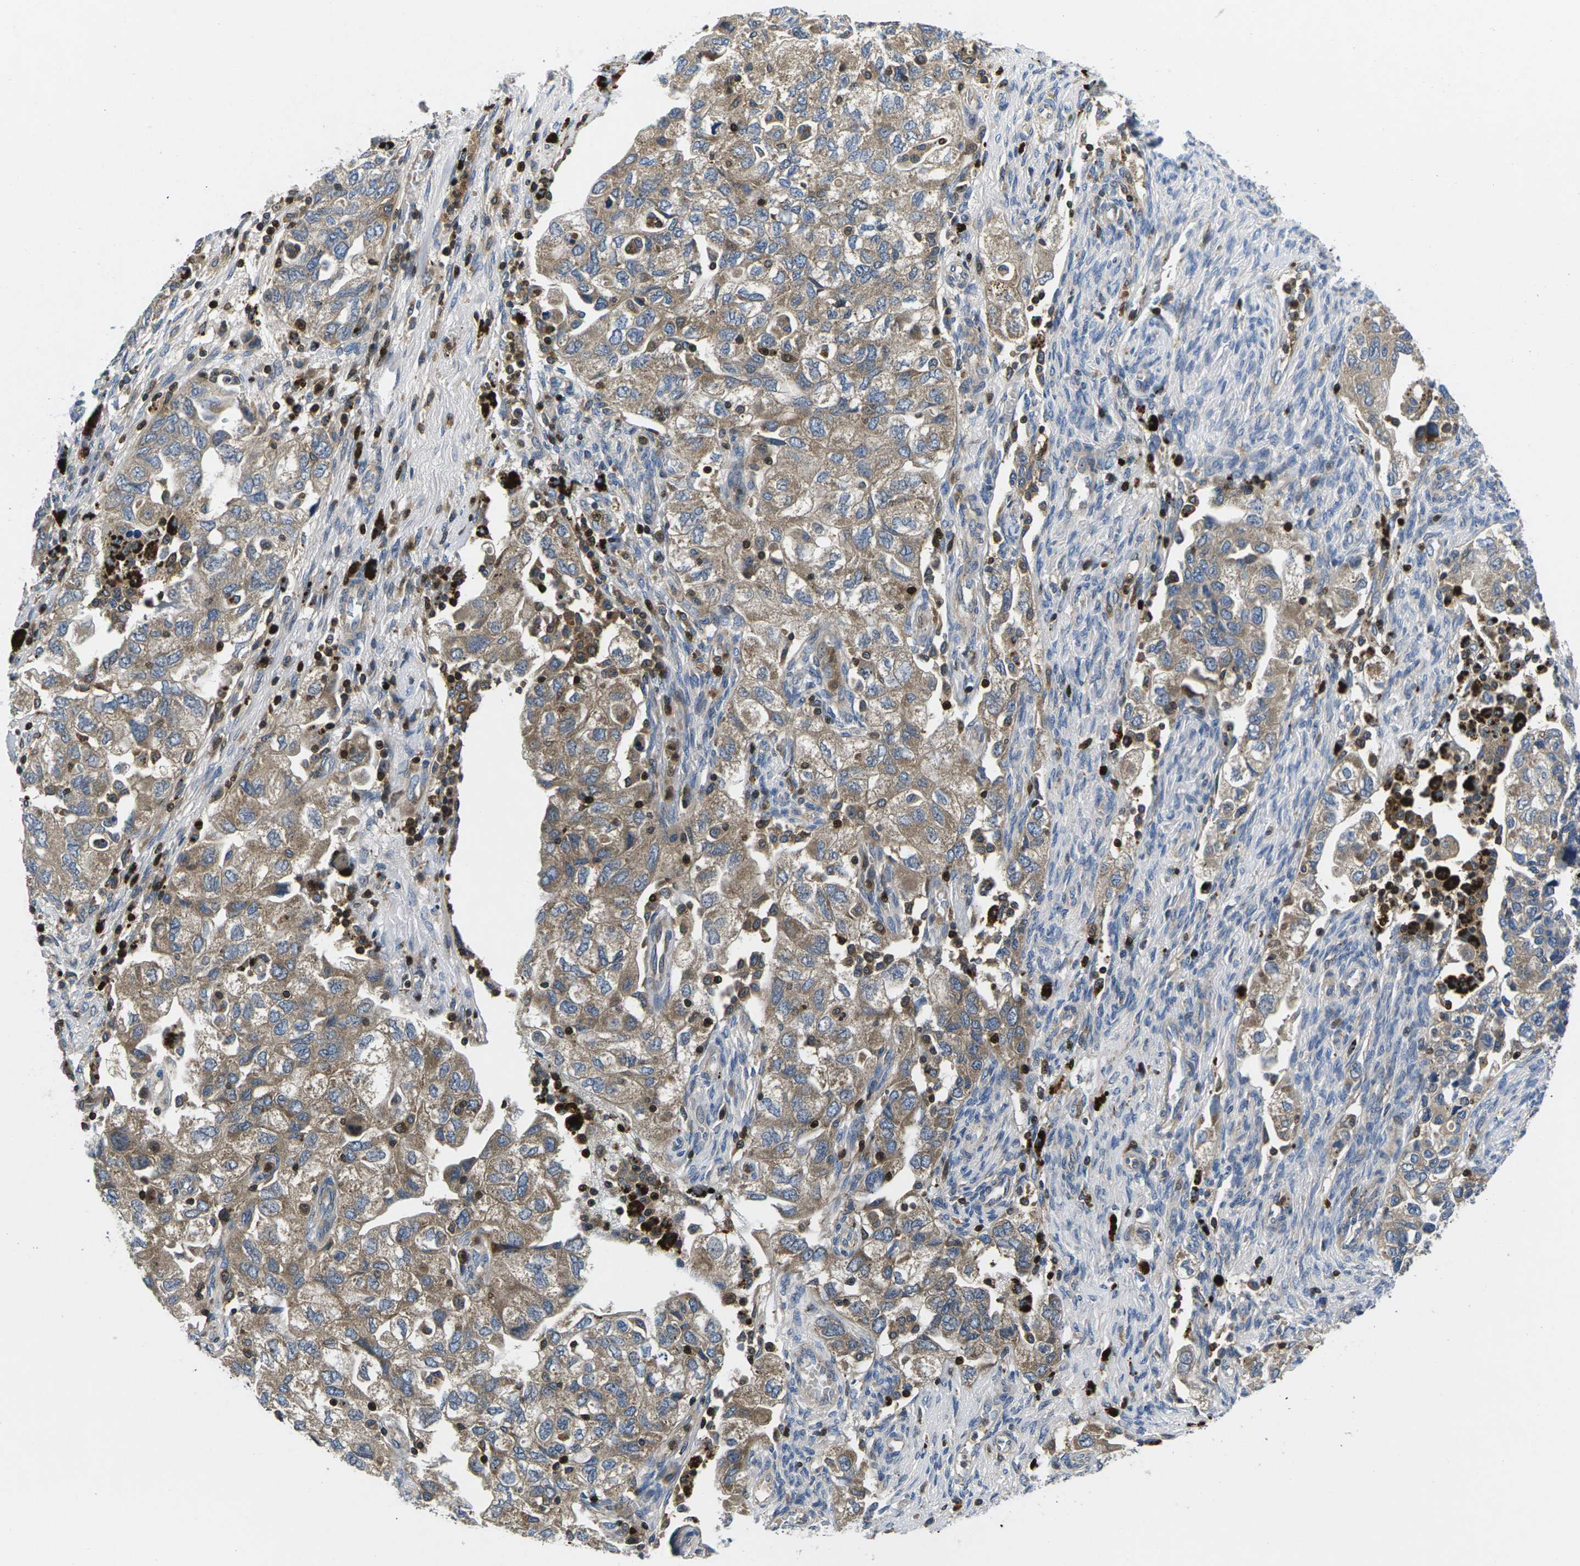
{"staining": {"intensity": "moderate", "quantity": ">75%", "location": "cytoplasmic/membranous"}, "tissue": "ovarian cancer", "cell_type": "Tumor cells", "image_type": "cancer", "snomed": [{"axis": "morphology", "description": "Carcinoma, NOS"}, {"axis": "morphology", "description": "Cystadenocarcinoma, serous, NOS"}, {"axis": "topography", "description": "Ovary"}], "caption": "Immunohistochemistry of human ovarian cancer (serous cystadenocarcinoma) shows medium levels of moderate cytoplasmic/membranous positivity in about >75% of tumor cells.", "gene": "PLCE1", "patient": {"sex": "female", "age": 69}}